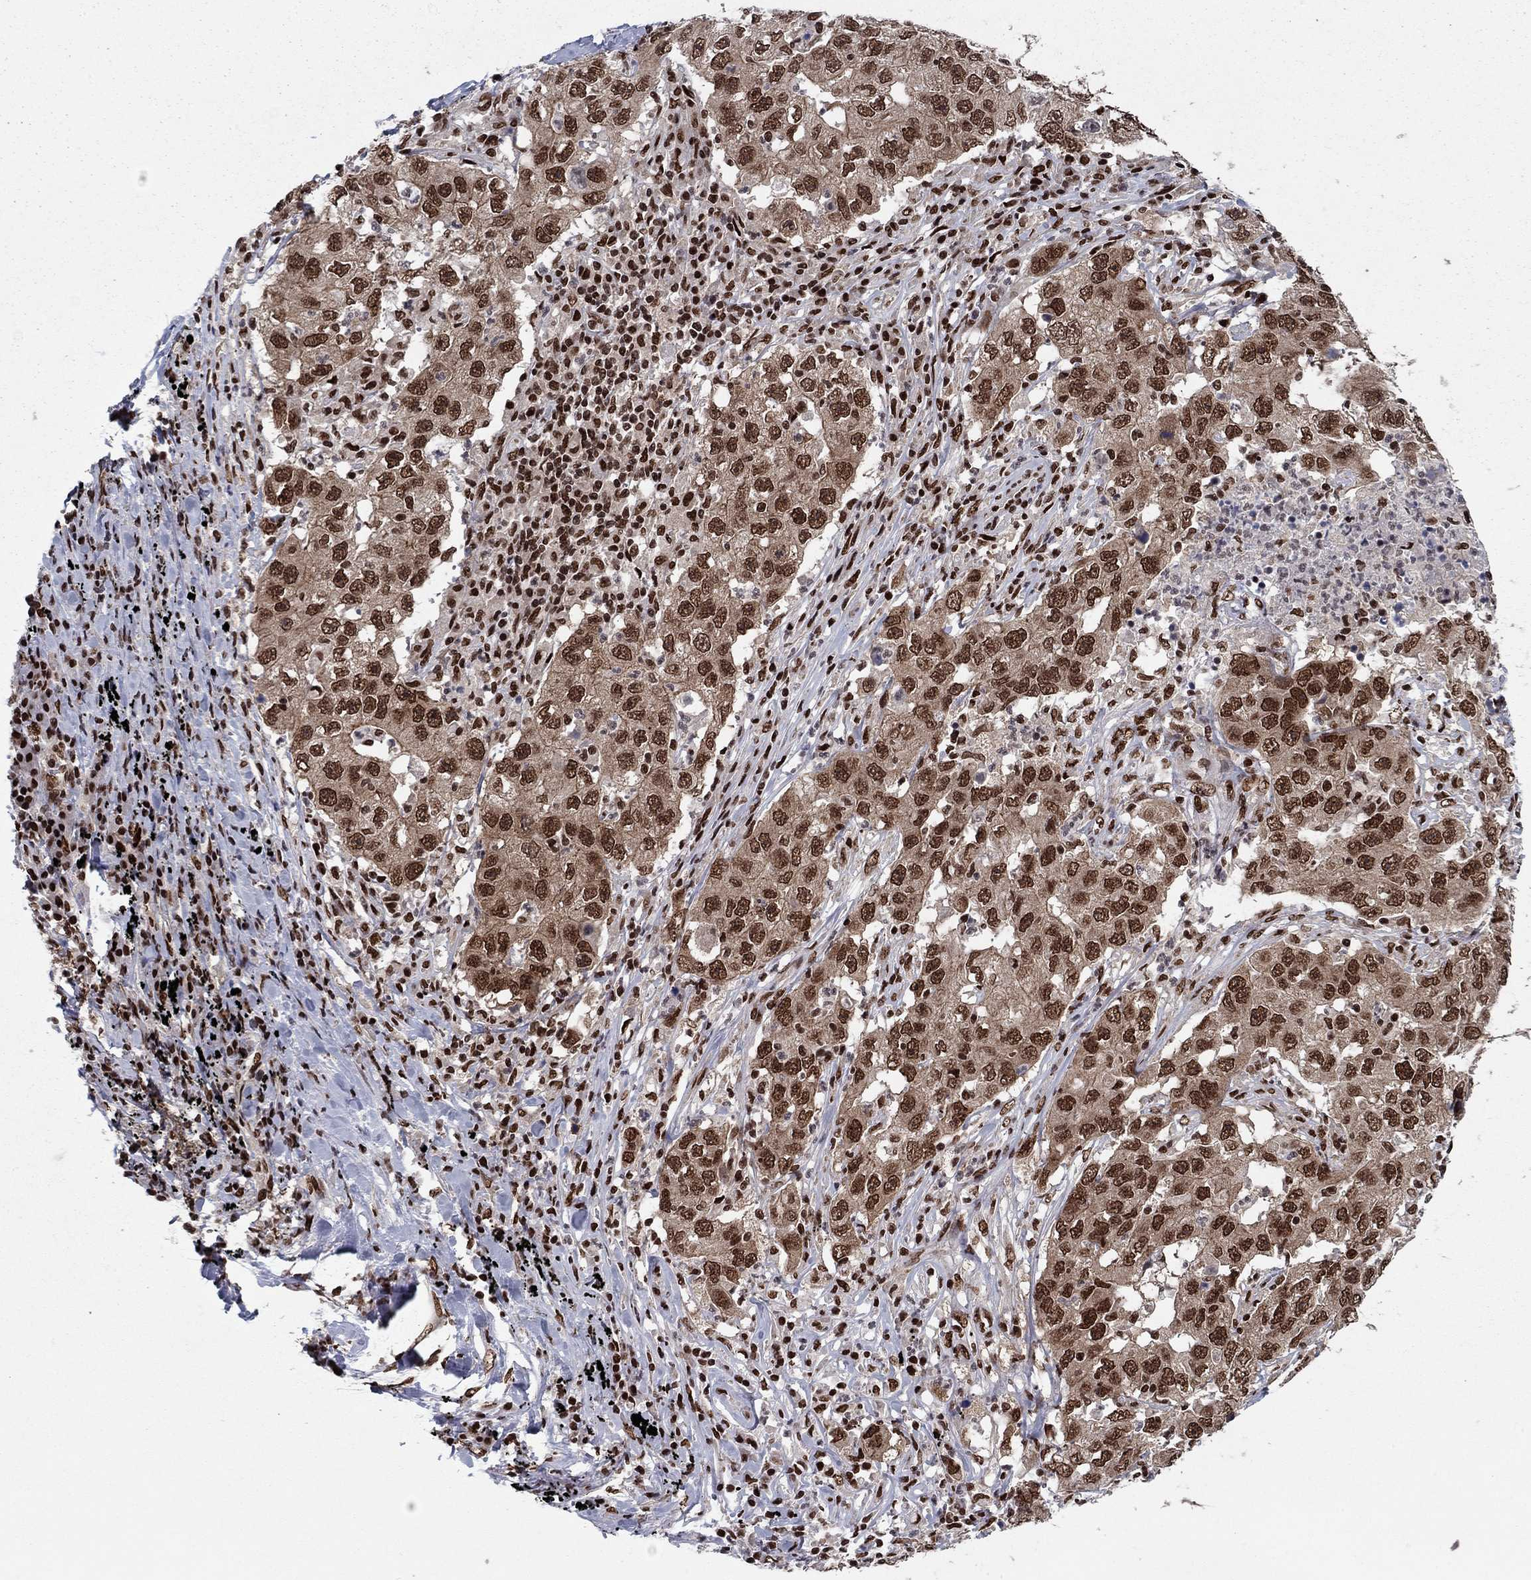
{"staining": {"intensity": "strong", "quantity": ">75%", "location": "nuclear"}, "tissue": "lung cancer", "cell_type": "Tumor cells", "image_type": "cancer", "snomed": [{"axis": "morphology", "description": "Adenocarcinoma, NOS"}, {"axis": "topography", "description": "Lung"}], "caption": "Immunohistochemistry image of neoplastic tissue: adenocarcinoma (lung) stained using immunohistochemistry (IHC) shows high levels of strong protein expression localized specifically in the nuclear of tumor cells, appearing as a nuclear brown color.", "gene": "USP54", "patient": {"sex": "male", "age": 73}}